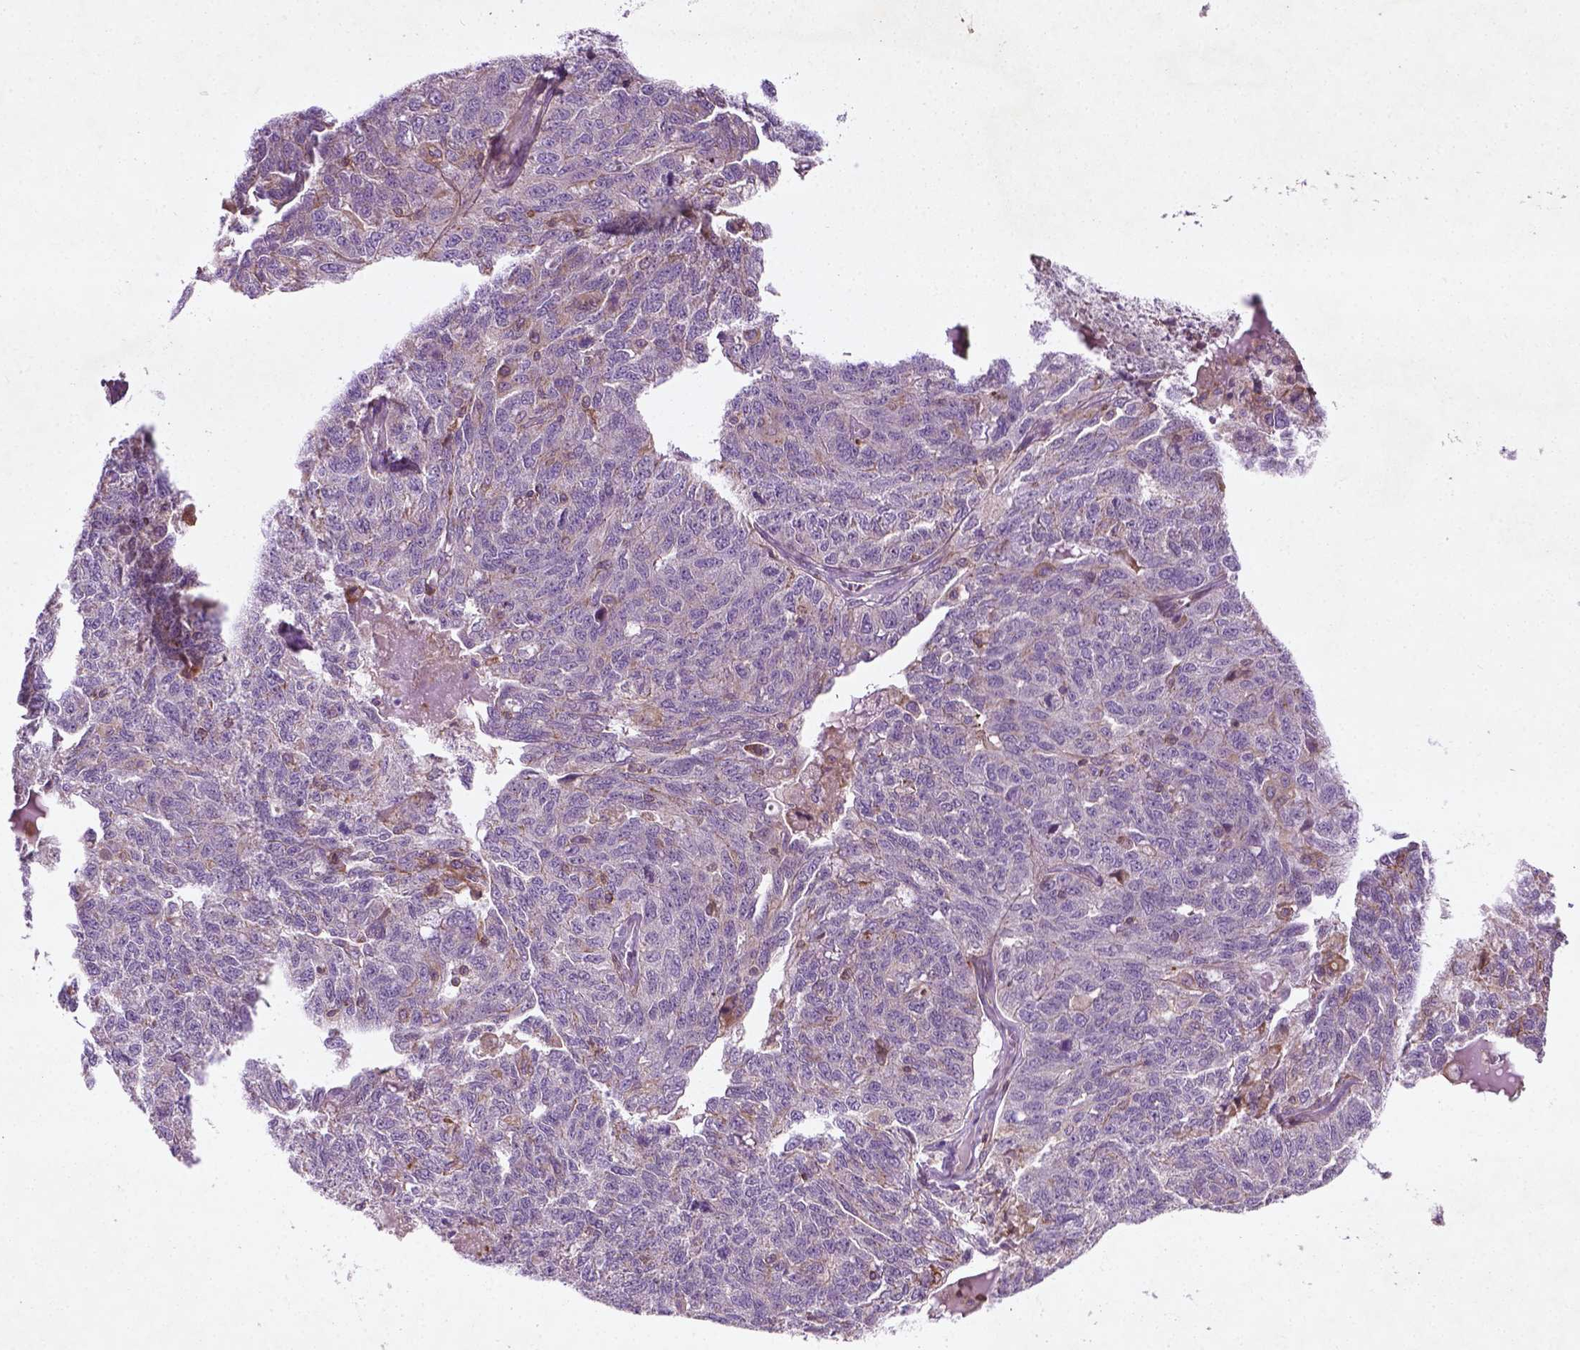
{"staining": {"intensity": "negative", "quantity": "none", "location": "none"}, "tissue": "ovarian cancer", "cell_type": "Tumor cells", "image_type": "cancer", "snomed": [{"axis": "morphology", "description": "Cystadenocarcinoma, serous, NOS"}, {"axis": "topography", "description": "Ovary"}], "caption": "There is no significant expression in tumor cells of ovarian cancer.", "gene": "TCHP", "patient": {"sex": "female", "age": 71}}